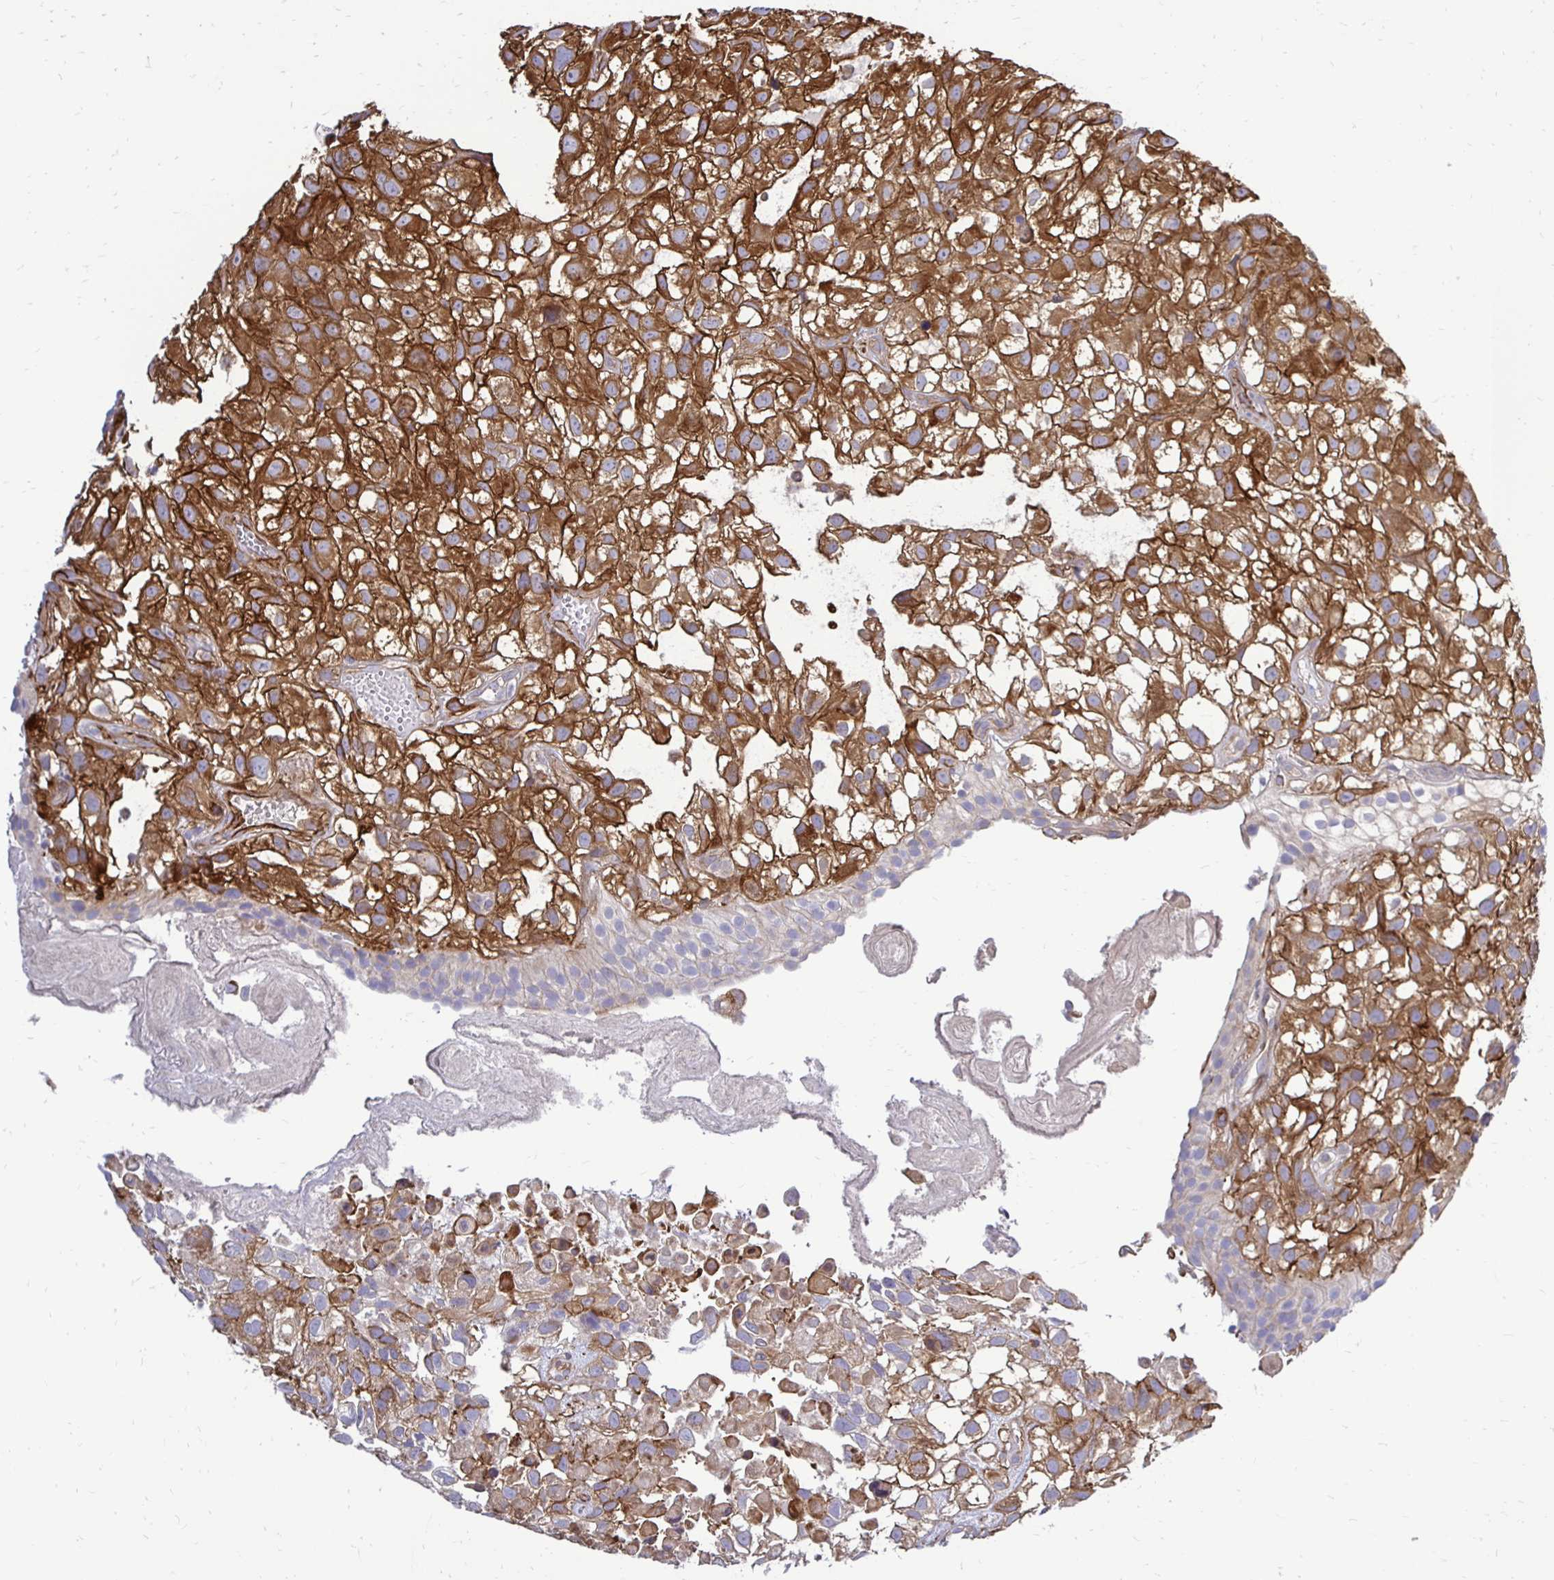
{"staining": {"intensity": "strong", "quantity": ">75%", "location": "cytoplasmic/membranous"}, "tissue": "urothelial cancer", "cell_type": "Tumor cells", "image_type": "cancer", "snomed": [{"axis": "morphology", "description": "Urothelial carcinoma, High grade"}, {"axis": "topography", "description": "Urinary bladder"}], "caption": "The immunohistochemical stain shows strong cytoplasmic/membranous positivity in tumor cells of high-grade urothelial carcinoma tissue. (brown staining indicates protein expression, while blue staining denotes nuclei).", "gene": "CTPS1", "patient": {"sex": "male", "age": 56}}